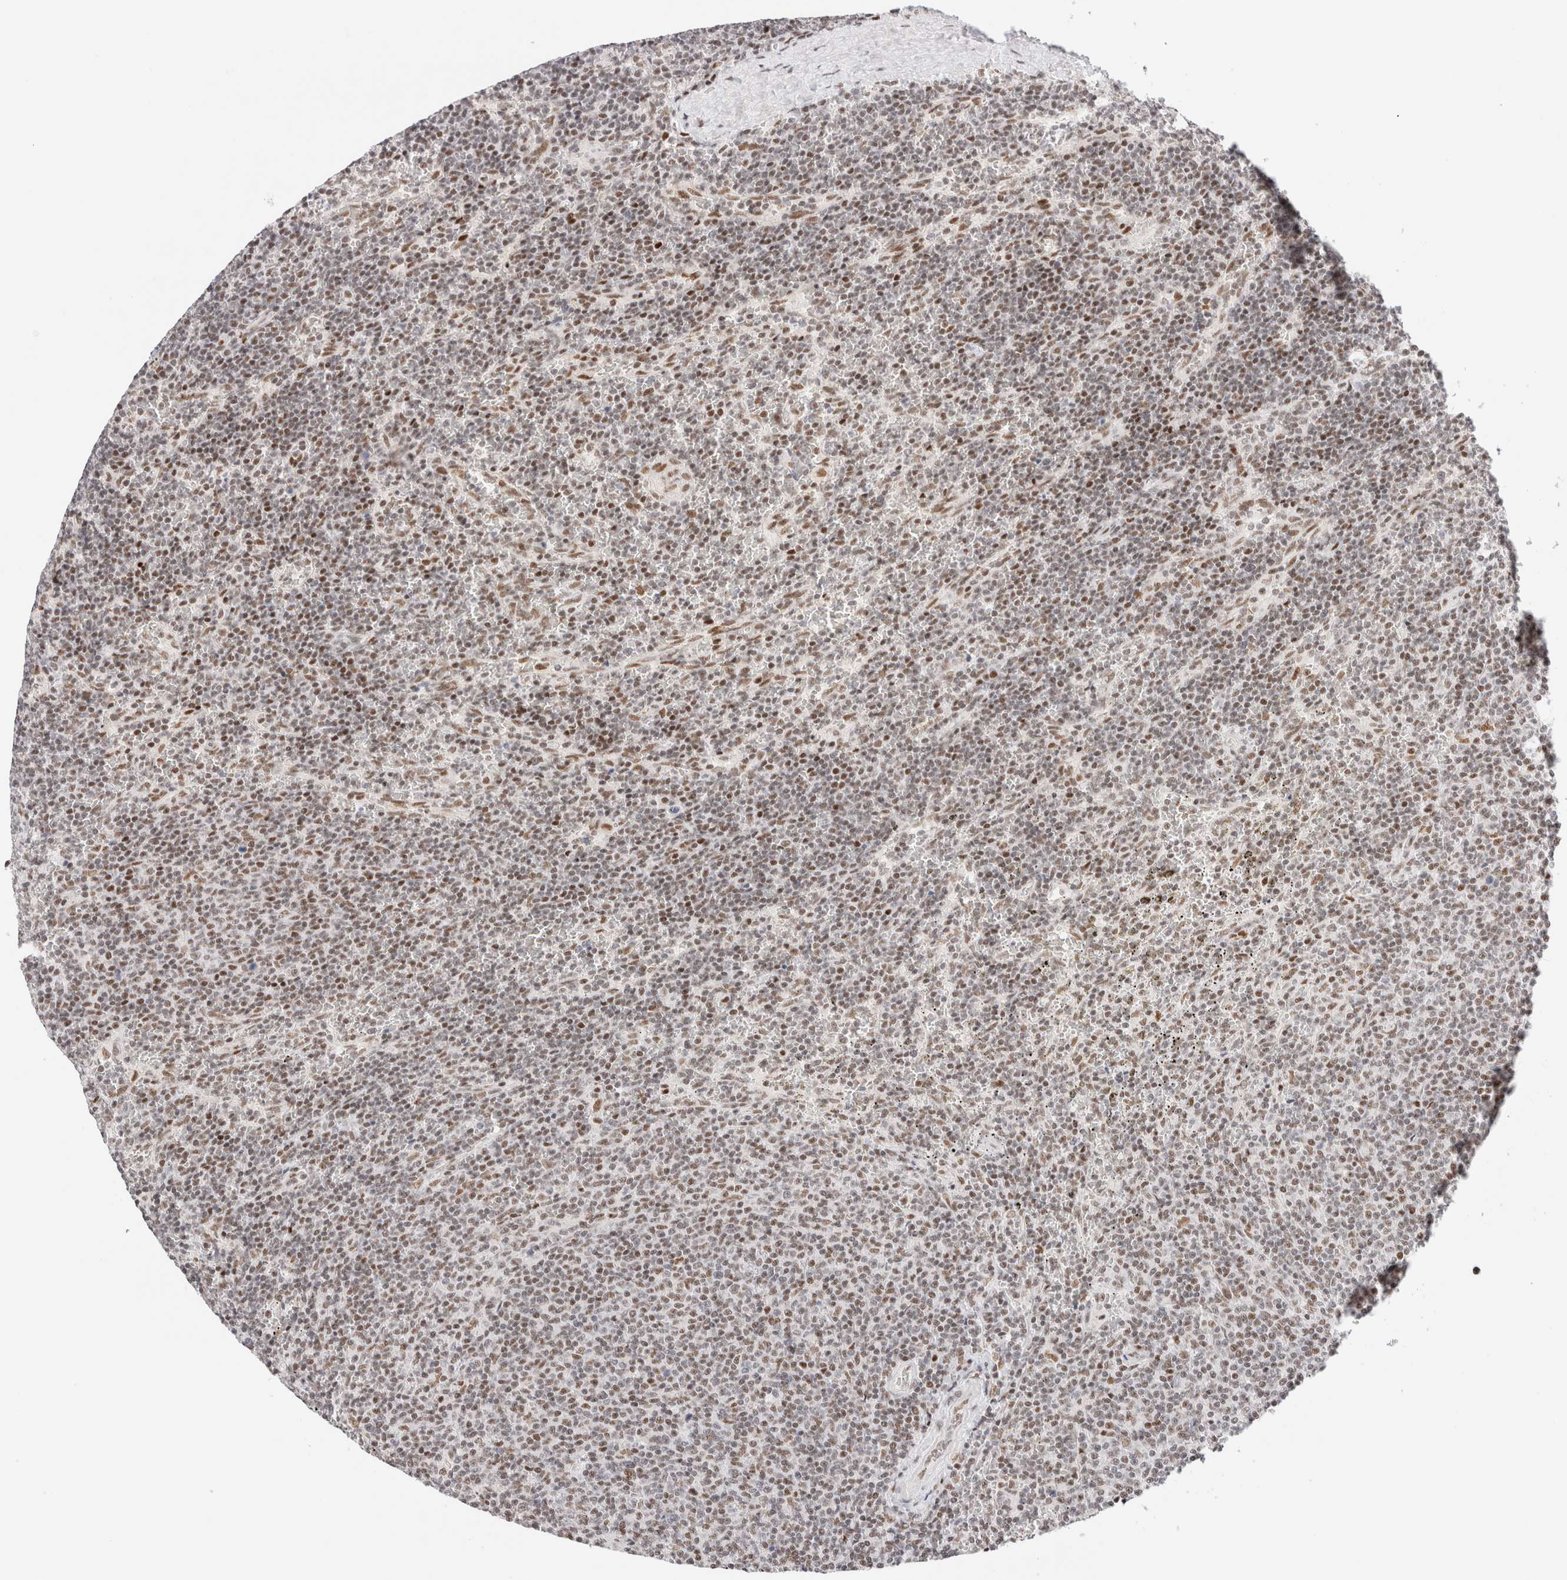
{"staining": {"intensity": "weak", "quantity": ">75%", "location": "nuclear"}, "tissue": "lymphoma", "cell_type": "Tumor cells", "image_type": "cancer", "snomed": [{"axis": "morphology", "description": "Malignant lymphoma, non-Hodgkin's type, Low grade"}, {"axis": "topography", "description": "Spleen"}], "caption": "Low-grade malignant lymphoma, non-Hodgkin's type stained with DAB immunohistochemistry reveals low levels of weak nuclear positivity in about >75% of tumor cells. (IHC, brightfield microscopy, high magnification).", "gene": "ZNF282", "patient": {"sex": "female", "age": 50}}